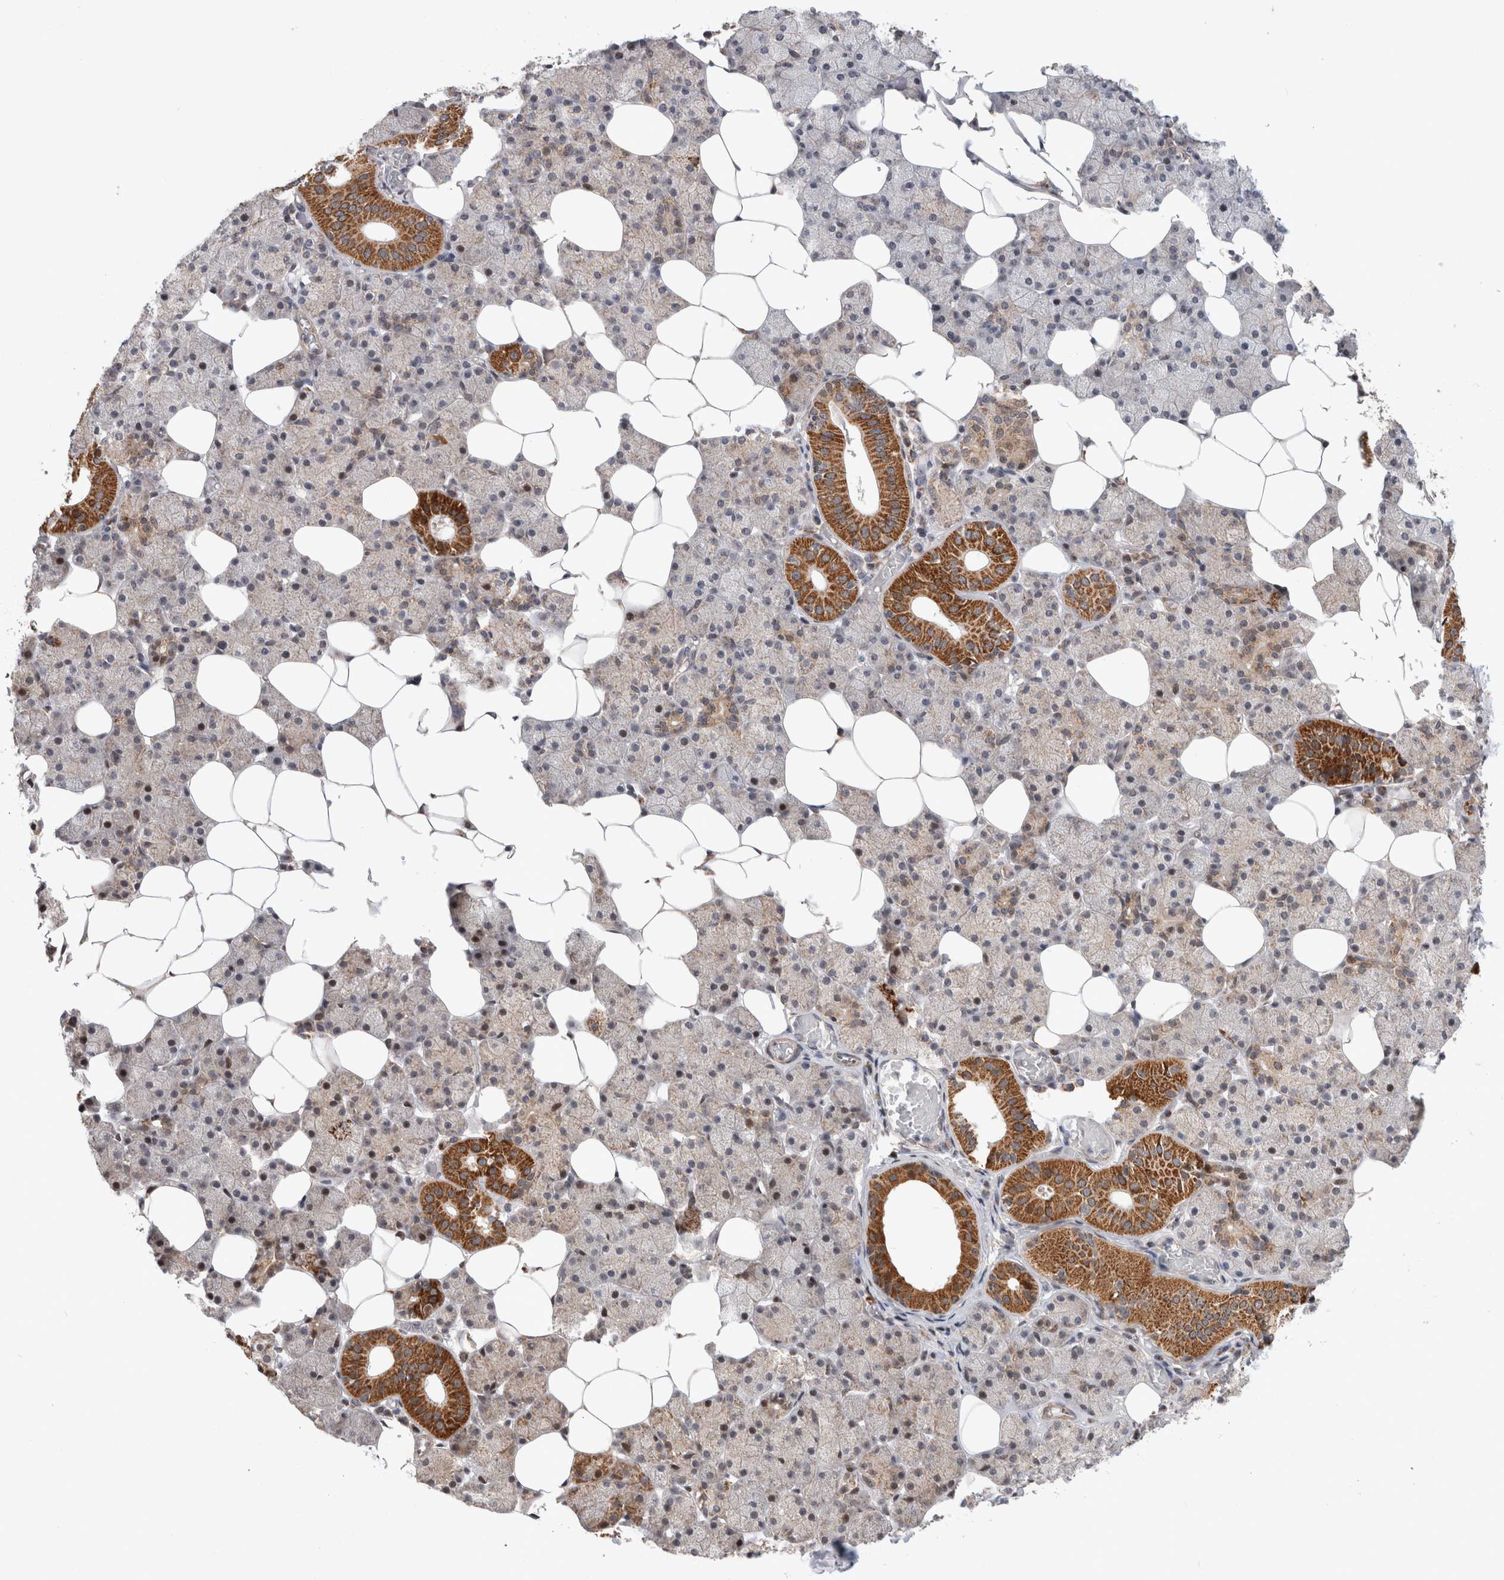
{"staining": {"intensity": "strong", "quantity": "25%-75%", "location": "cytoplasmic/membranous,nuclear"}, "tissue": "salivary gland", "cell_type": "Glandular cells", "image_type": "normal", "snomed": [{"axis": "morphology", "description": "Normal tissue, NOS"}, {"axis": "topography", "description": "Salivary gland"}], "caption": "Salivary gland stained with a brown dye displays strong cytoplasmic/membranous,nuclear positive expression in about 25%-75% of glandular cells.", "gene": "MRPL37", "patient": {"sex": "female", "age": 33}}